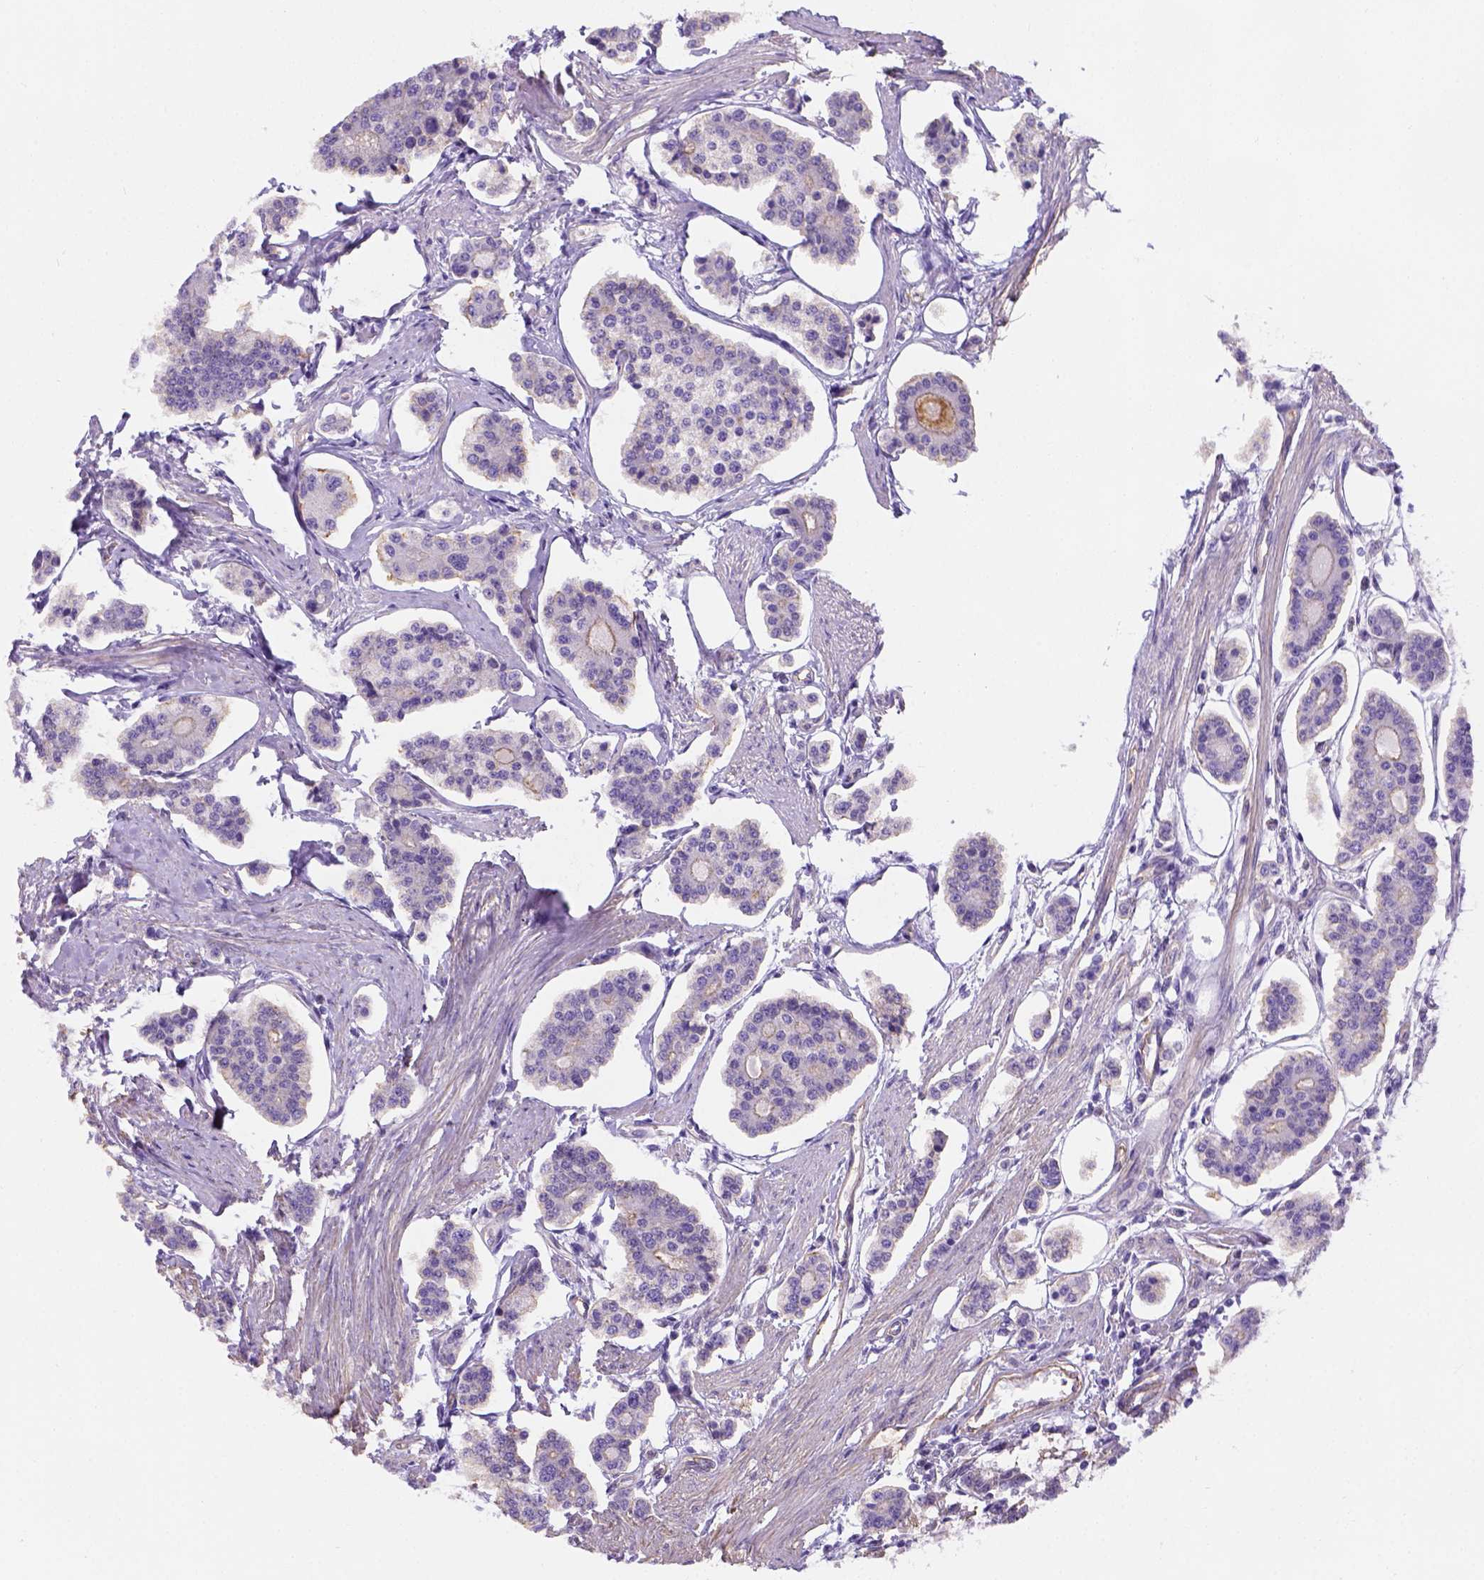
{"staining": {"intensity": "negative", "quantity": "none", "location": "none"}, "tissue": "carcinoid", "cell_type": "Tumor cells", "image_type": "cancer", "snomed": [{"axis": "morphology", "description": "Carcinoid, malignant, NOS"}, {"axis": "topography", "description": "Small intestine"}], "caption": "Protein analysis of carcinoid exhibits no significant expression in tumor cells.", "gene": "PHF7", "patient": {"sex": "female", "age": 65}}